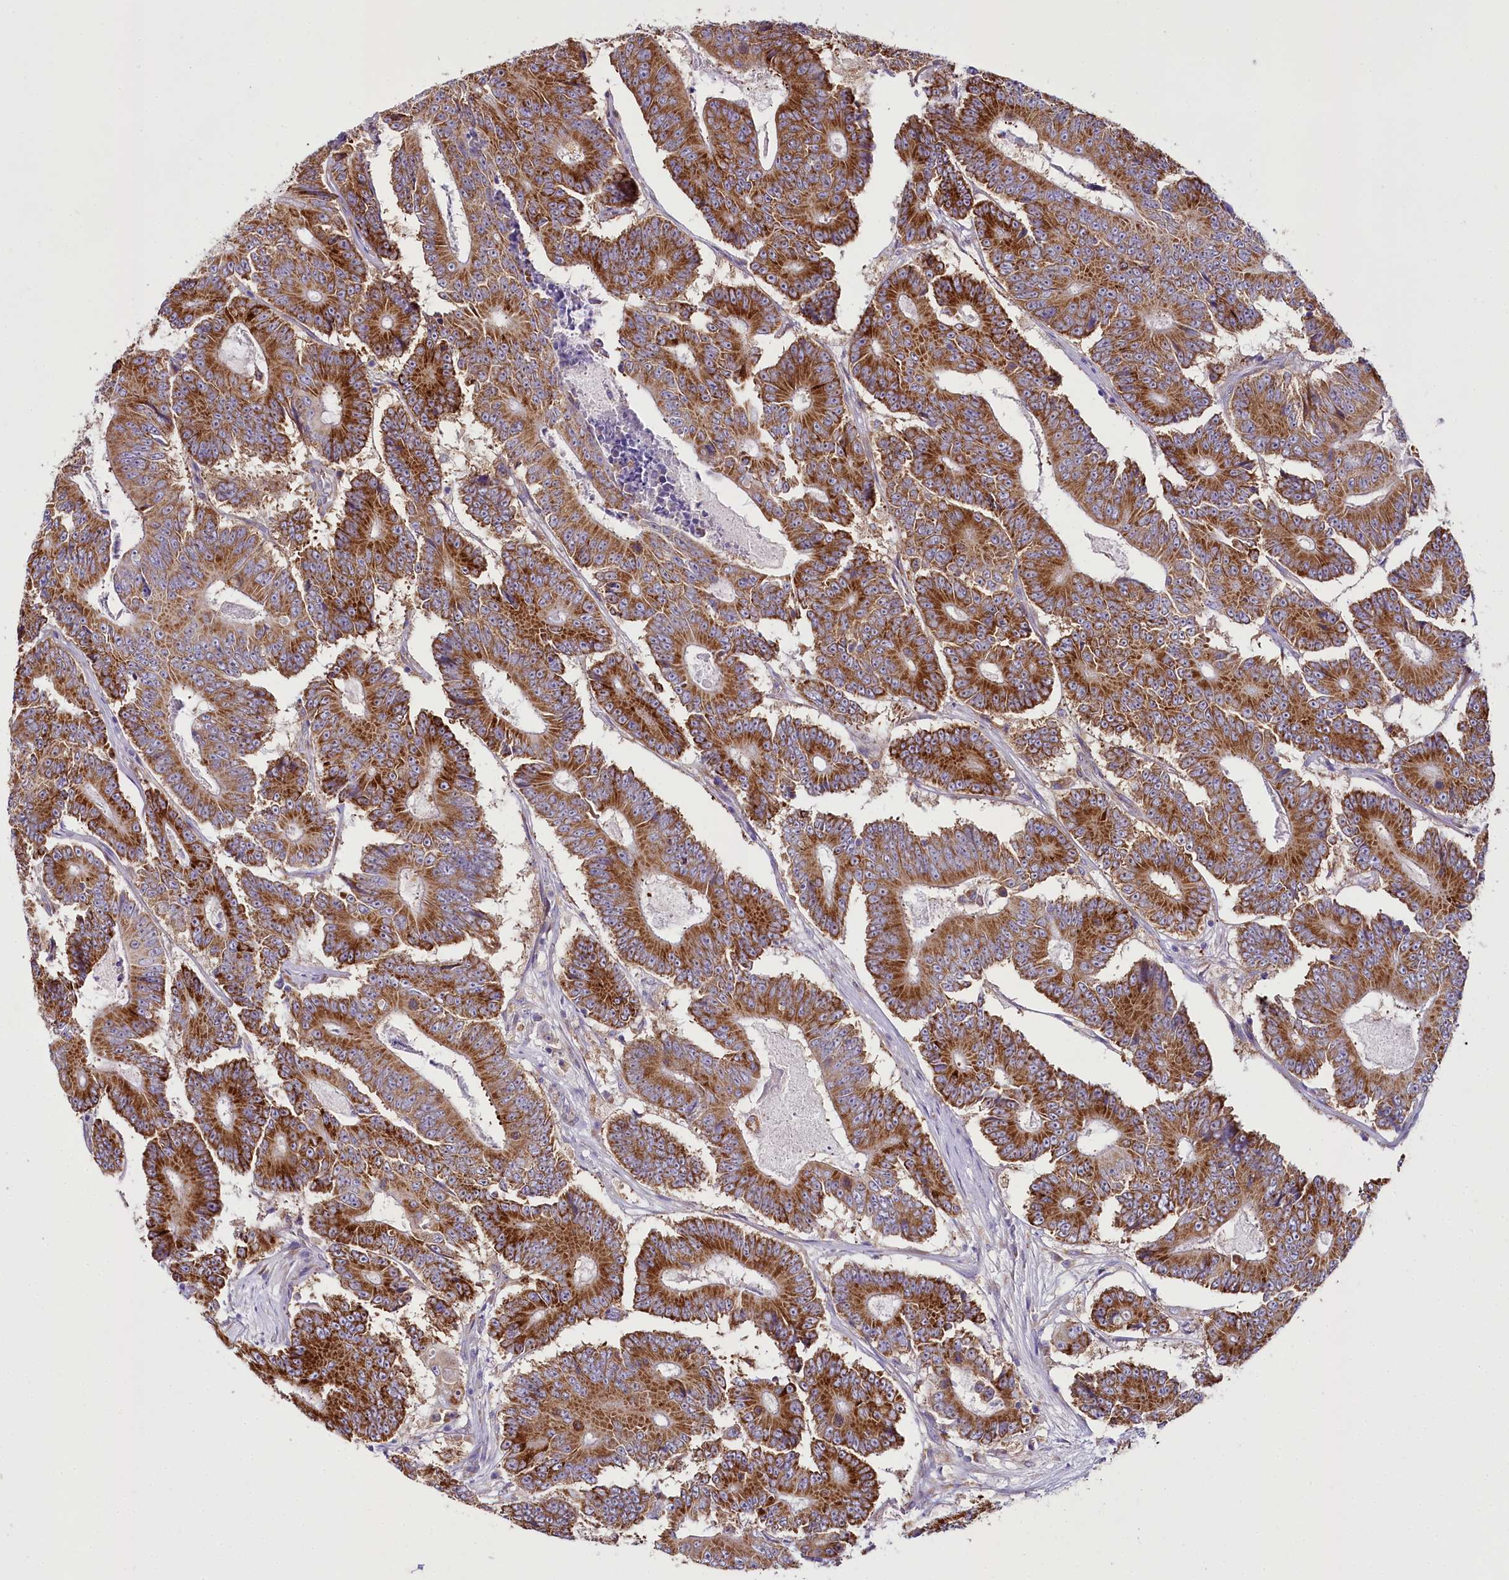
{"staining": {"intensity": "strong", "quantity": ">75%", "location": "cytoplasmic/membranous"}, "tissue": "colorectal cancer", "cell_type": "Tumor cells", "image_type": "cancer", "snomed": [{"axis": "morphology", "description": "Adenocarcinoma, NOS"}, {"axis": "topography", "description": "Colon"}], "caption": "Colorectal adenocarcinoma stained with DAB IHC shows high levels of strong cytoplasmic/membranous positivity in about >75% of tumor cells. The protein of interest is stained brown, and the nuclei are stained in blue (DAB (3,3'-diaminobenzidine) IHC with brightfield microscopy, high magnification).", "gene": "THUMPD3", "patient": {"sex": "male", "age": 83}}